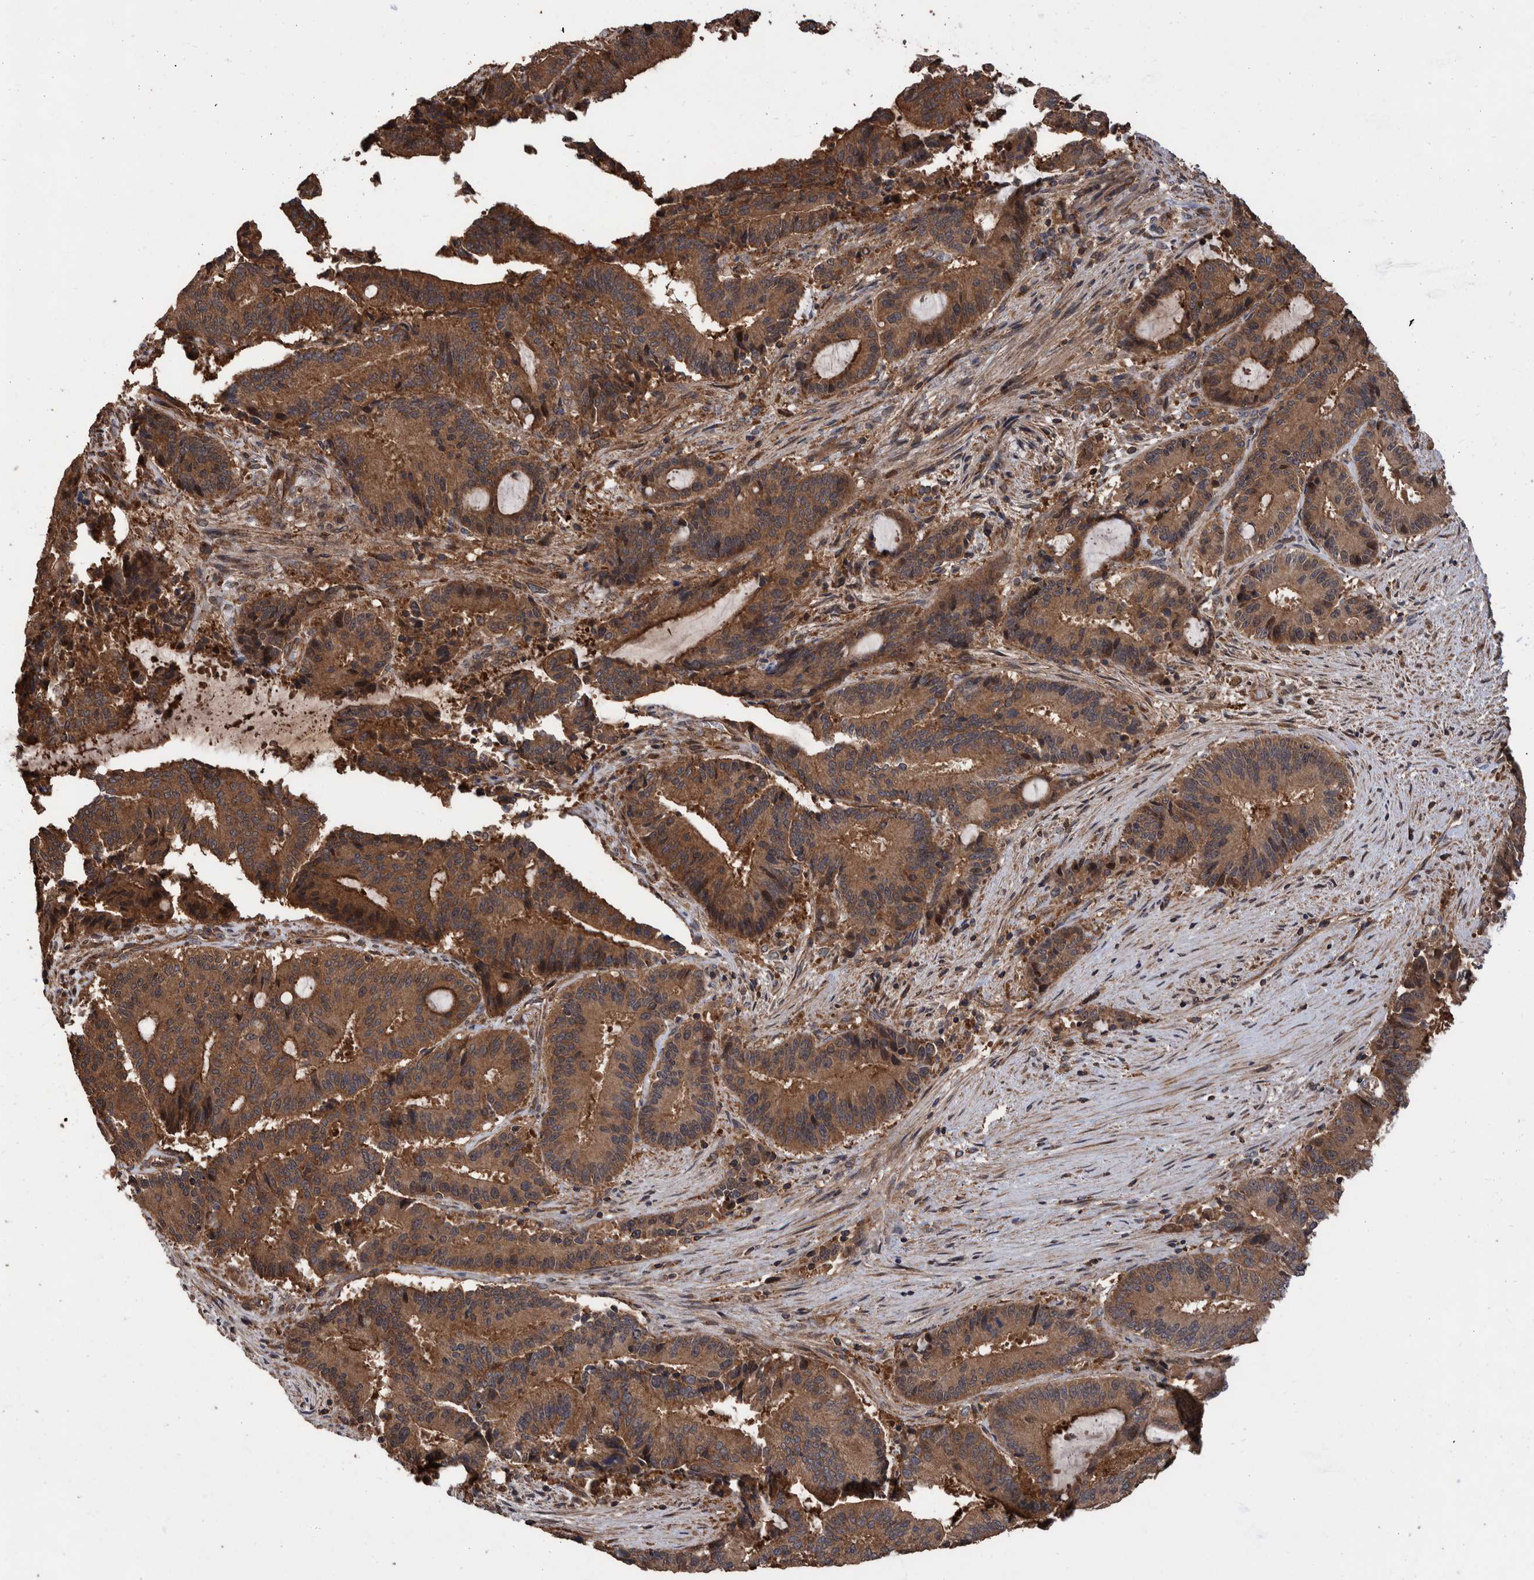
{"staining": {"intensity": "moderate", "quantity": ">75%", "location": "cytoplasmic/membranous"}, "tissue": "liver cancer", "cell_type": "Tumor cells", "image_type": "cancer", "snomed": [{"axis": "morphology", "description": "Normal tissue, NOS"}, {"axis": "morphology", "description": "Cholangiocarcinoma"}, {"axis": "topography", "description": "Liver"}, {"axis": "topography", "description": "Peripheral nerve tissue"}], "caption": "High-magnification brightfield microscopy of liver cholangiocarcinoma stained with DAB (brown) and counterstained with hematoxylin (blue). tumor cells exhibit moderate cytoplasmic/membranous staining is identified in approximately>75% of cells.", "gene": "VBP1", "patient": {"sex": "female", "age": 73}}